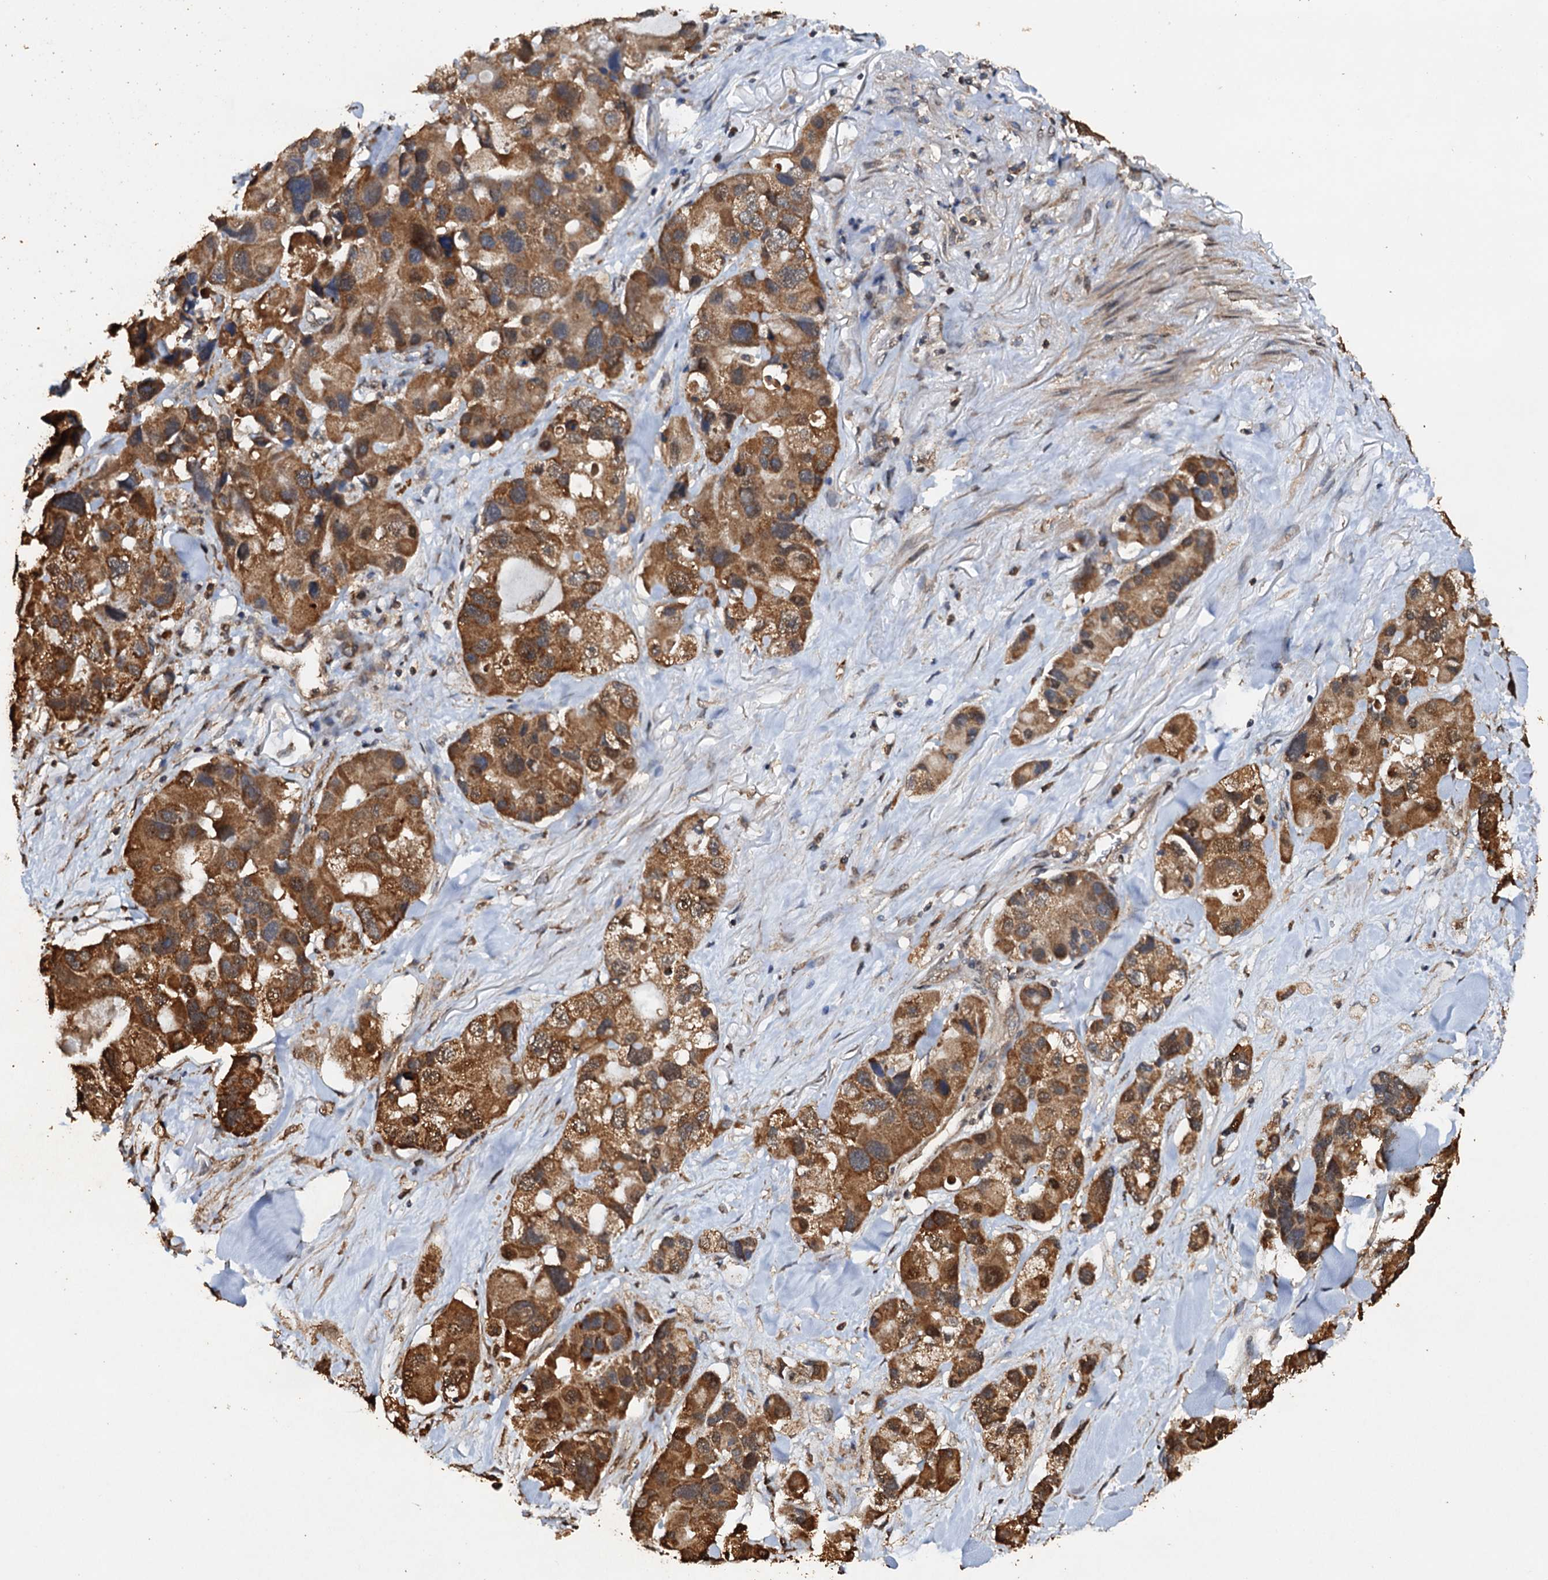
{"staining": {"intensity": "moderate", "quantity": ">75%", "location": "cytoplasmic/membranous"}, "tissue": "lung cancer", "cell_type": "Tumor cells", "image_type": "cancer", "snomed": [{"axis": "morphology", "description": "Adenocarcinoma, NOS"}, {"axis": "topography", "description": "Lung"}], "caption": "The immunohistochemical stain shows moderate cytoplasmic/membranous expression in tumor cells of lung cancer tissue.", "gene": "PSMD9", "patient": {"sex": "female", "age": 54}}